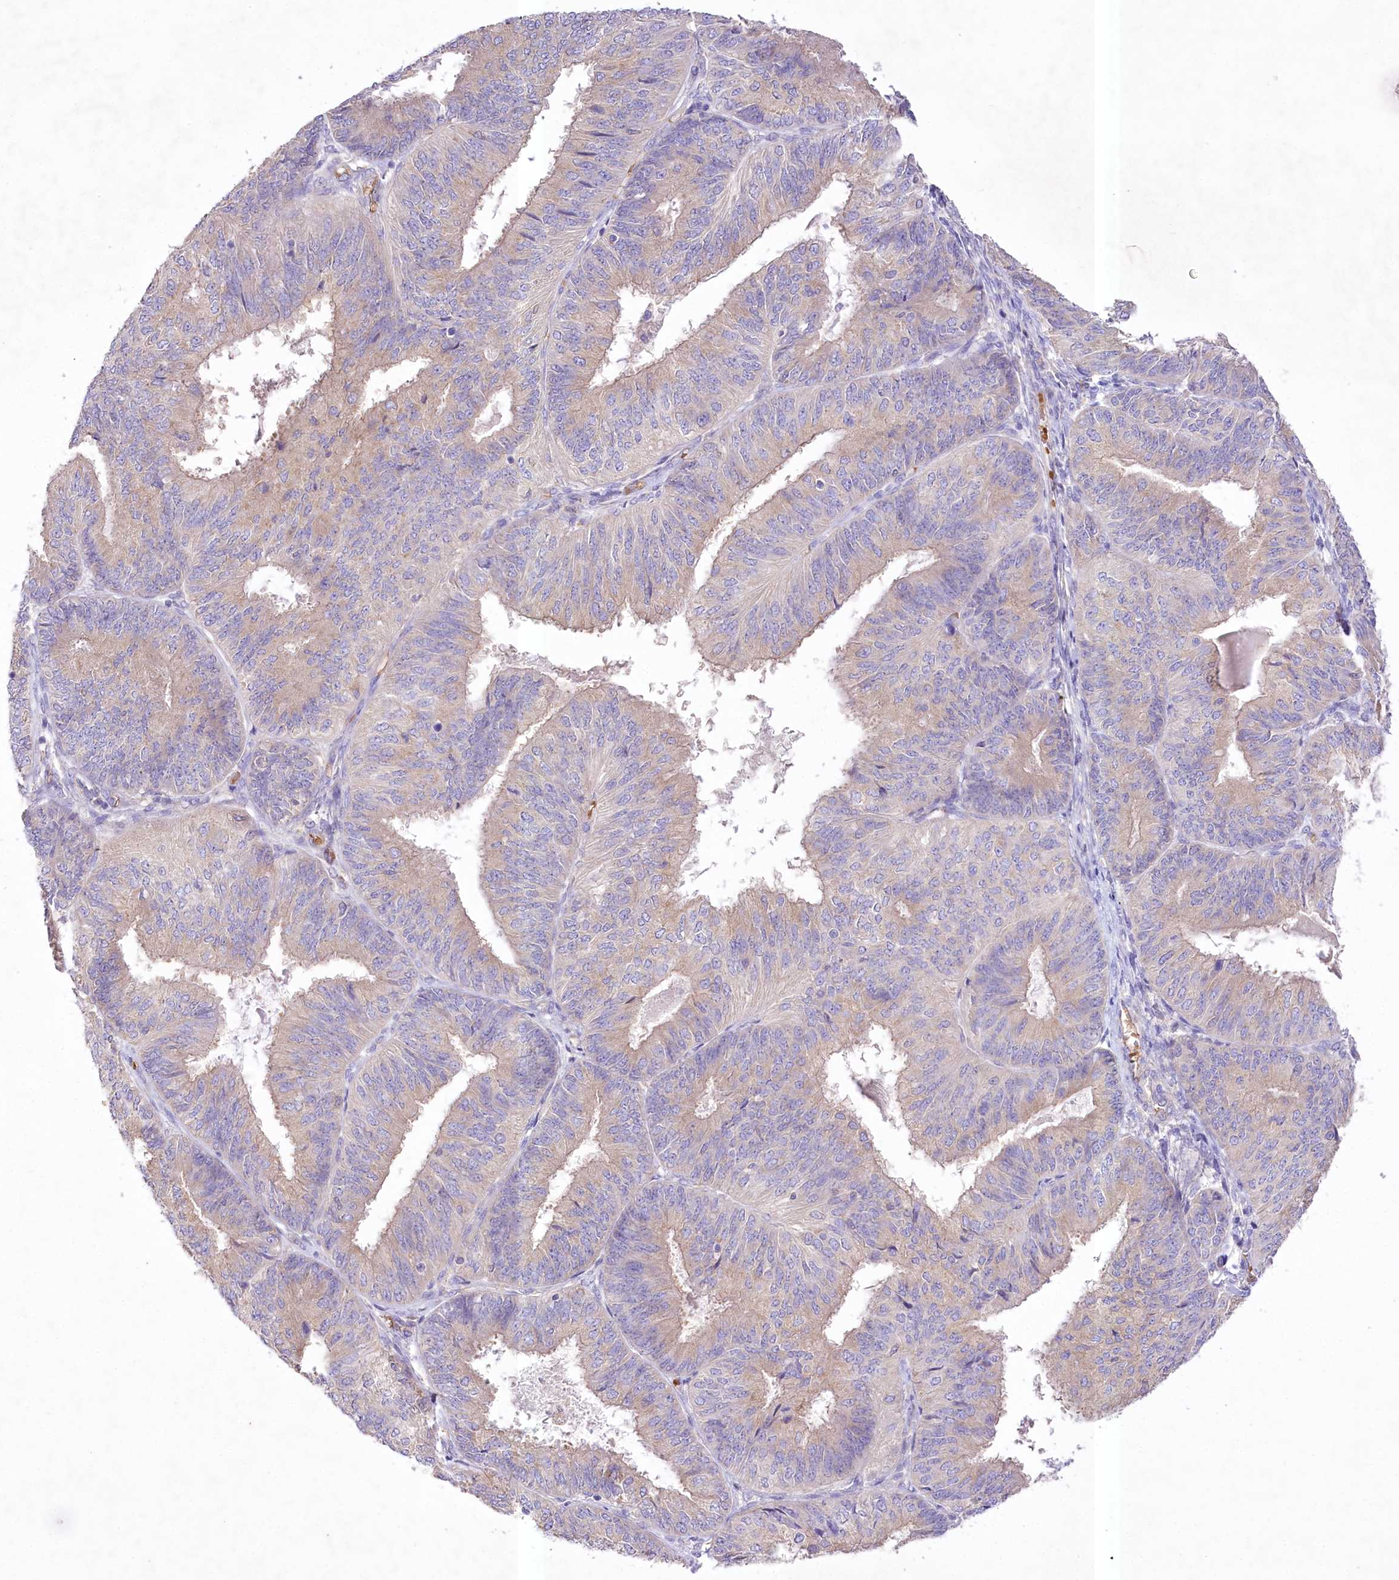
{"staining": {"intensity": "weak", "quantity": "25%-75%", "location": "cytoplasmic/membranous"}, "tissue": "endometrial cancer", "cell_type": "Tumor cells", "image_type": "cancer", "snomed": [{"axis": "morphology", "description": "Adenocarcinoma, NOS"}, {"axis": "topography", "description": "Endometrium"}], "caption": "Weak cytoplasmic/membranous positivity is present in about 25%-75% of tumor cells in endometrial cancer.", "gene": "PRSS53", "patient": {"sex": "female", "age": 58}}